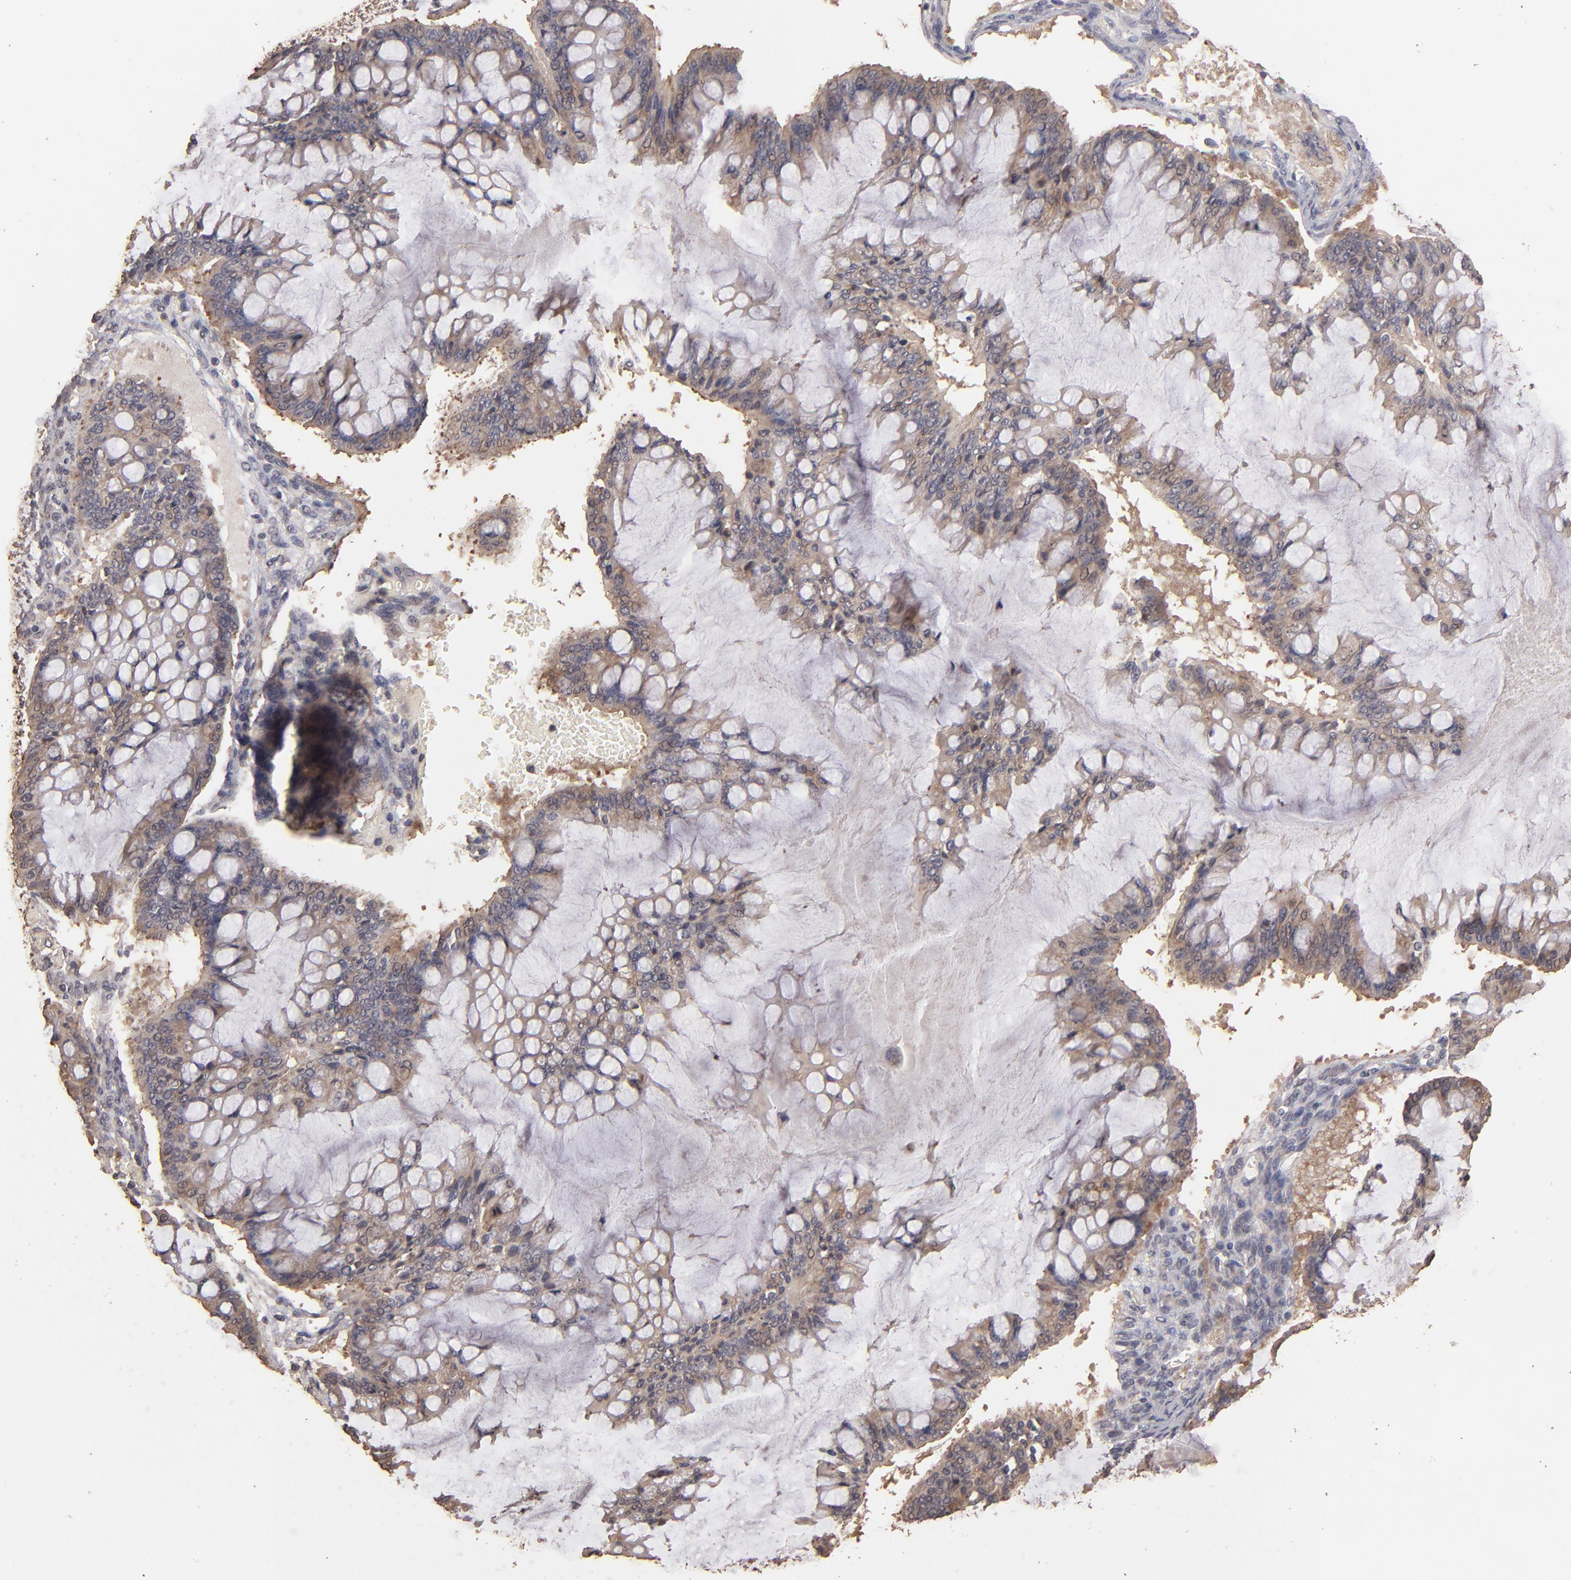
{"staining": {"intensity": "moderate", "quantity": ">75%", "location": "cytoplasmic/membranous"}, "tissue": "ovarian cancer", "cell_type": "Tumor cells", "image_type": "cancer", "snomed": [{"axis": "morphology", "description": "Cystadenocarcinoma, mucinous, NOS"}, {"axis": "topography", "description": "Ovary"}], "caption": "Immunohistochemical staining of ovarian cancer demonstrates medium levels of moderate cytoplasmic/membranous protein expression in about >75% of tumor cells. (brown staining indicates protein expression, while blue staining denotes nuclei).", "gene": "OPHN1", "patient": {"sex": "female", "age": 73}}